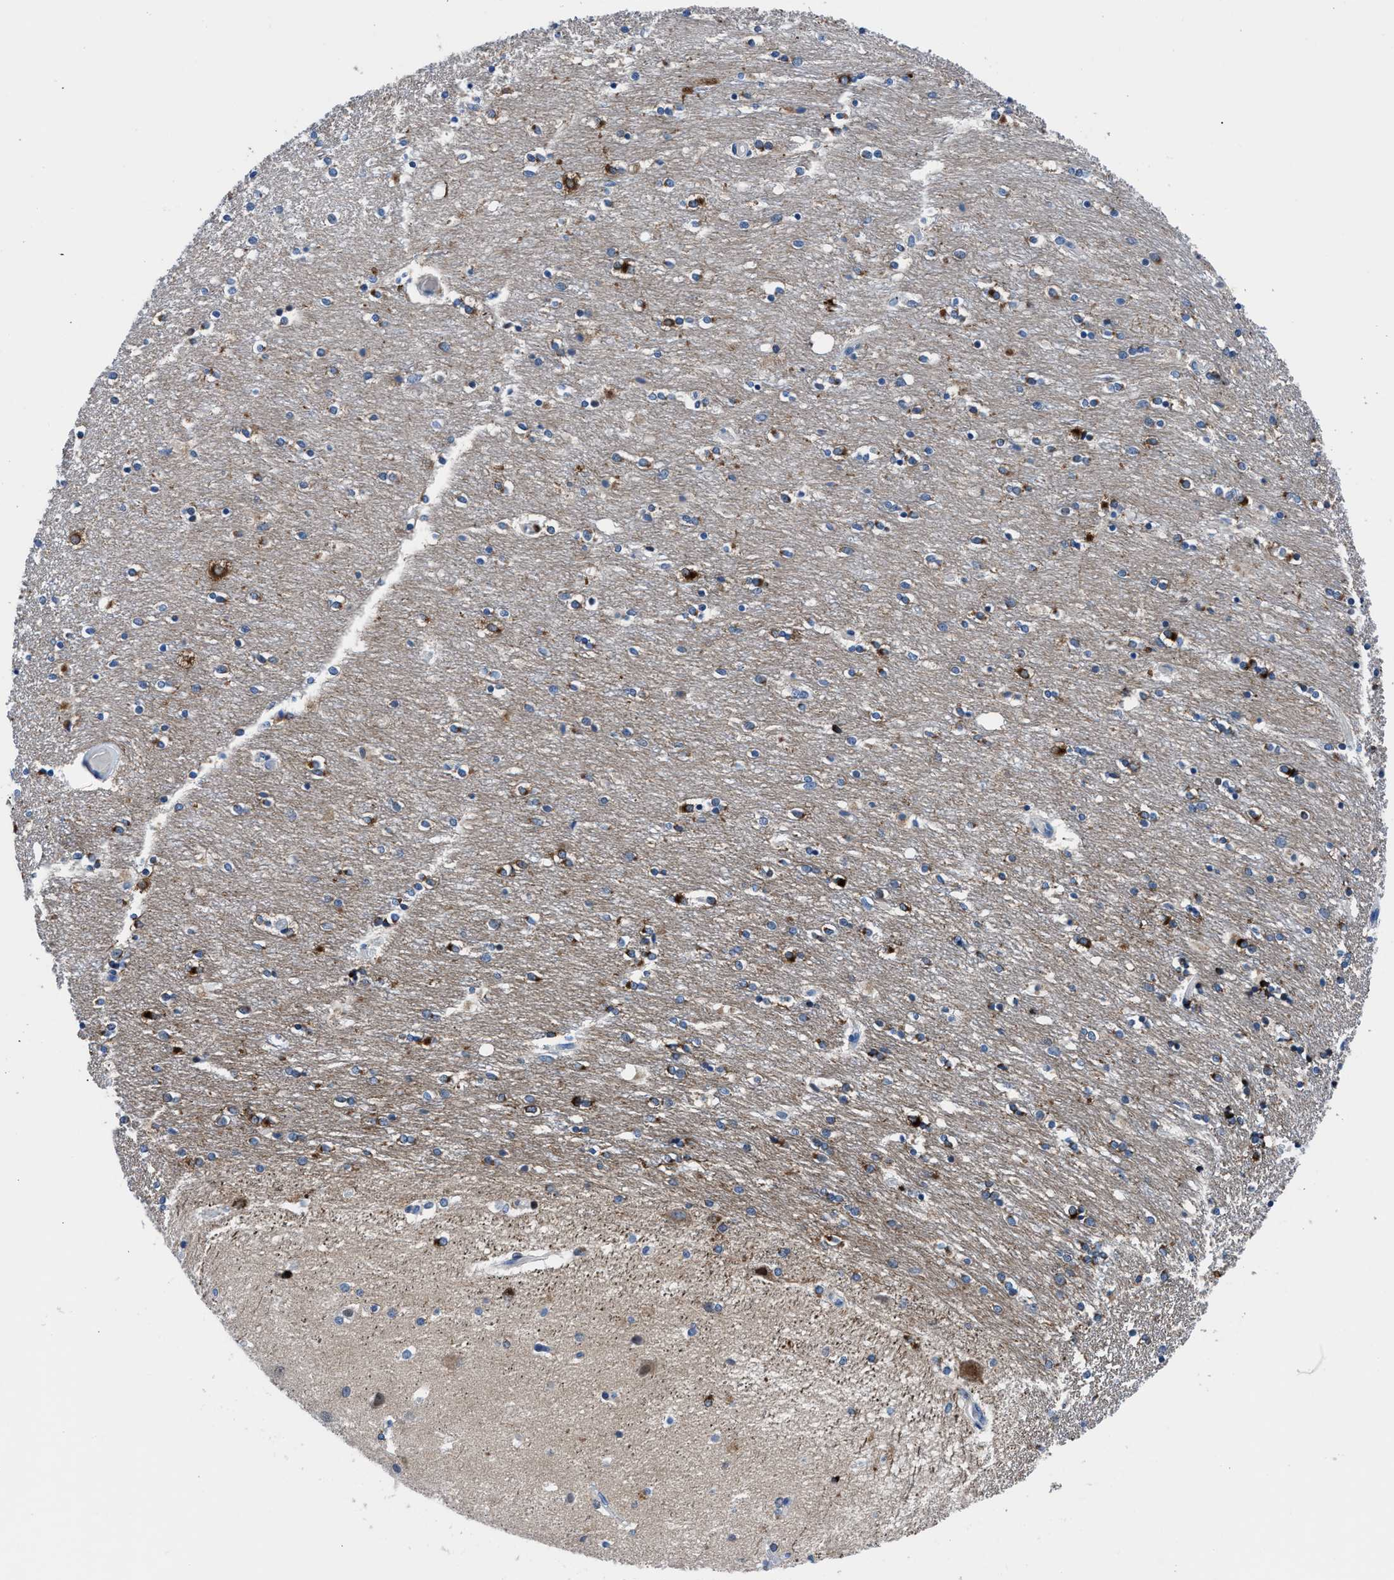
{"staining": {"intensity": "strong", "quantity": "25%-75%", "location": "cytoplasmic/membranous"}, "tissue": "caudate", "cell_type": "Glial cells", "image_type": "normal", "snomed": [{"axis": "morphology", "description": "Normal tissue, NOS"}, {"axis": "topography", "description": "Lateral ventricle wall"}], "caption": "Protein staining shows strong cytoplasmic/membranous positivity in about 25%-75% of glial cells in normal caudate. The protein is stained brown, and the nuclei are stained in blue (DAB IHC with brightfield microscopy, high magnification).", "gene": "UAP1", "patient": {"sex": "female", "age": 54}}